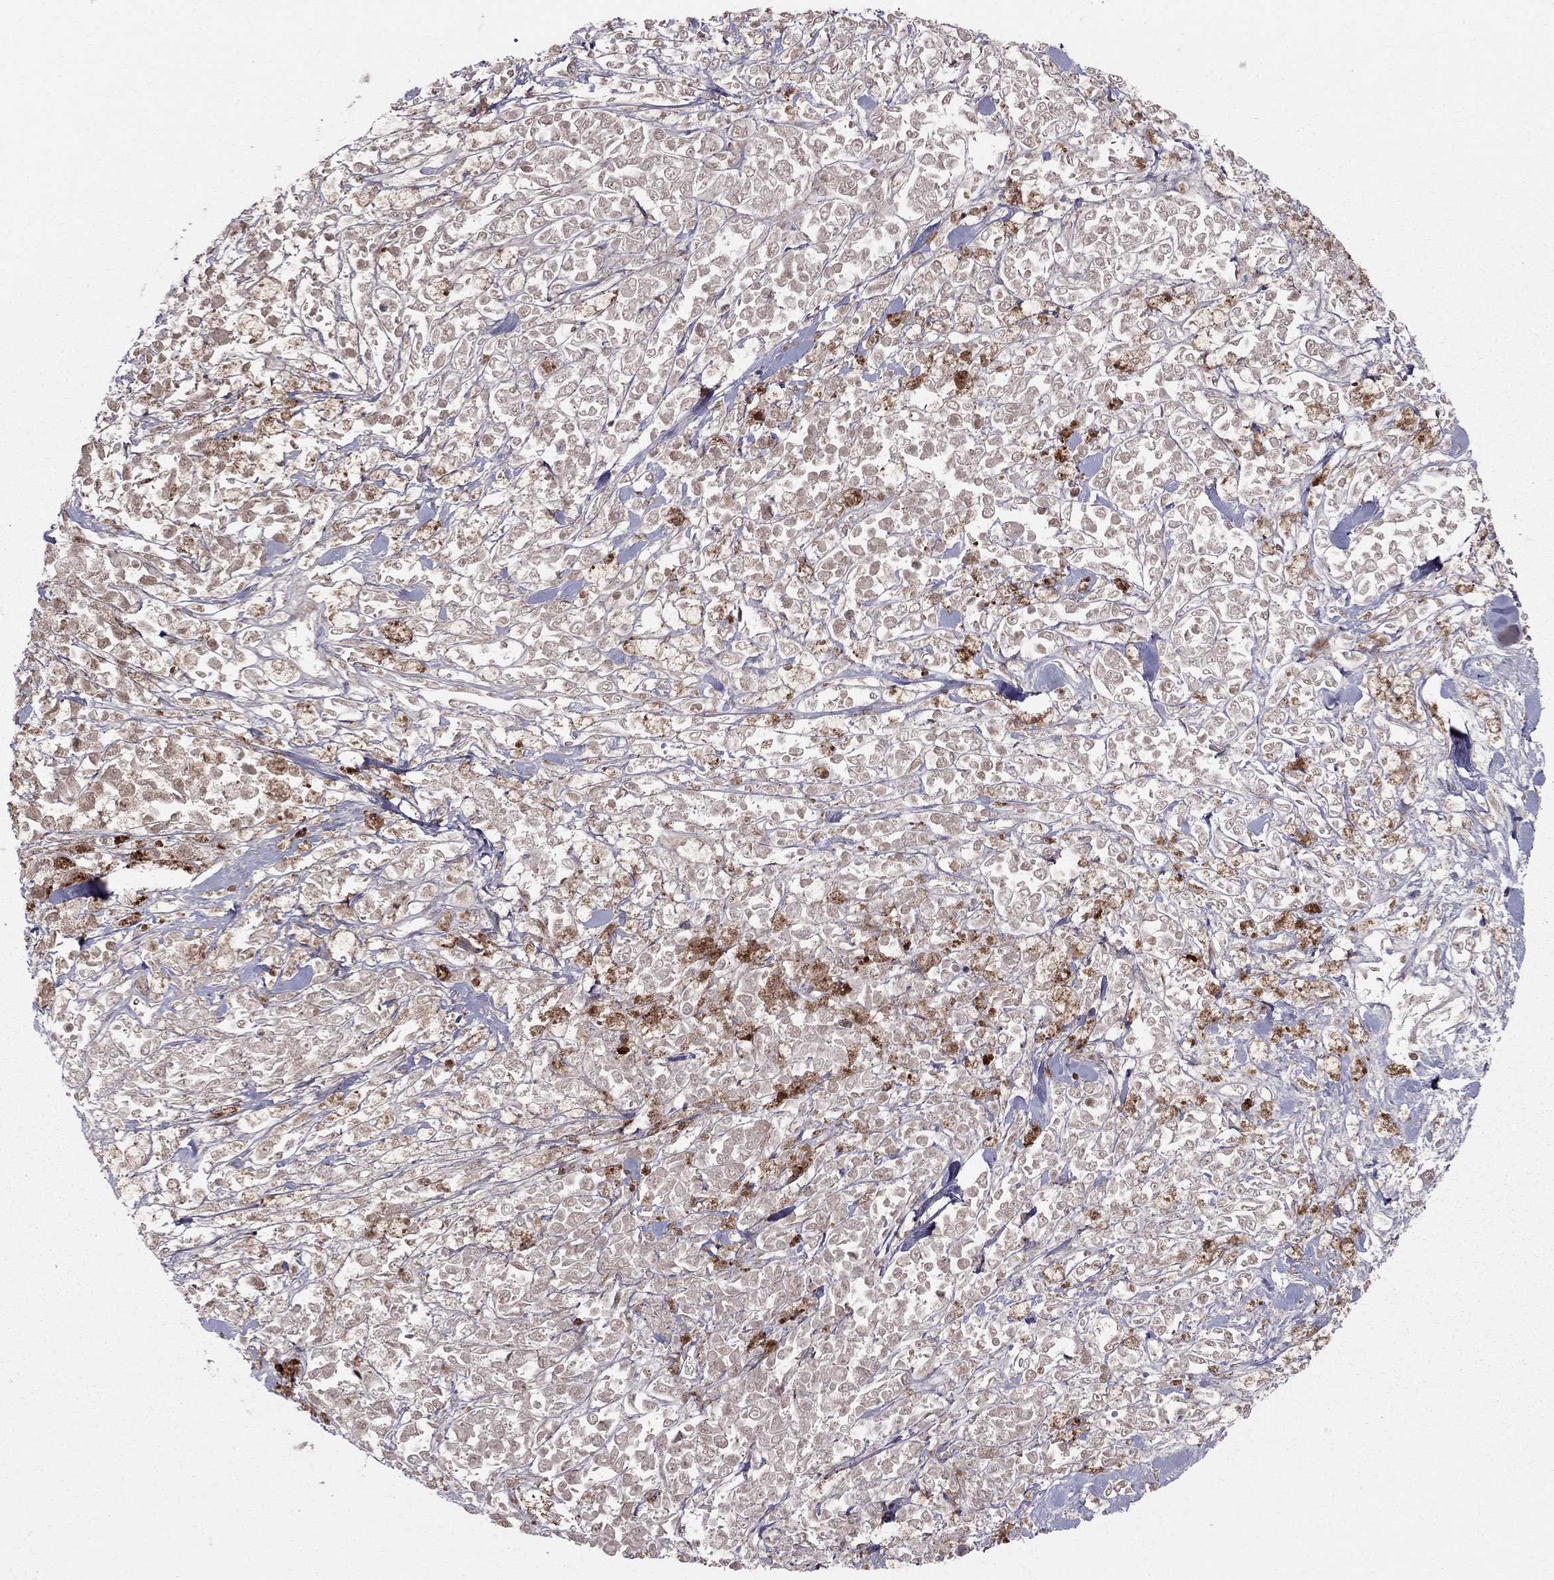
{"staining": {"intensity": "negative", "quantity": "none", "location": "none"}, "tissue": "melanoma", "cell_type": "Tumor cells", "image_type": "cancer", "snomed": [{"axis": "morphology", "description": "Malignant melanoma, NOS"}, {"axis": "topography", "description": "Skin"}], "caption": "The image displays no significant staining in tumor cells of melanoma.", "gene": "PIK3CG", "patient": {"sex": "female", "age": 58}}